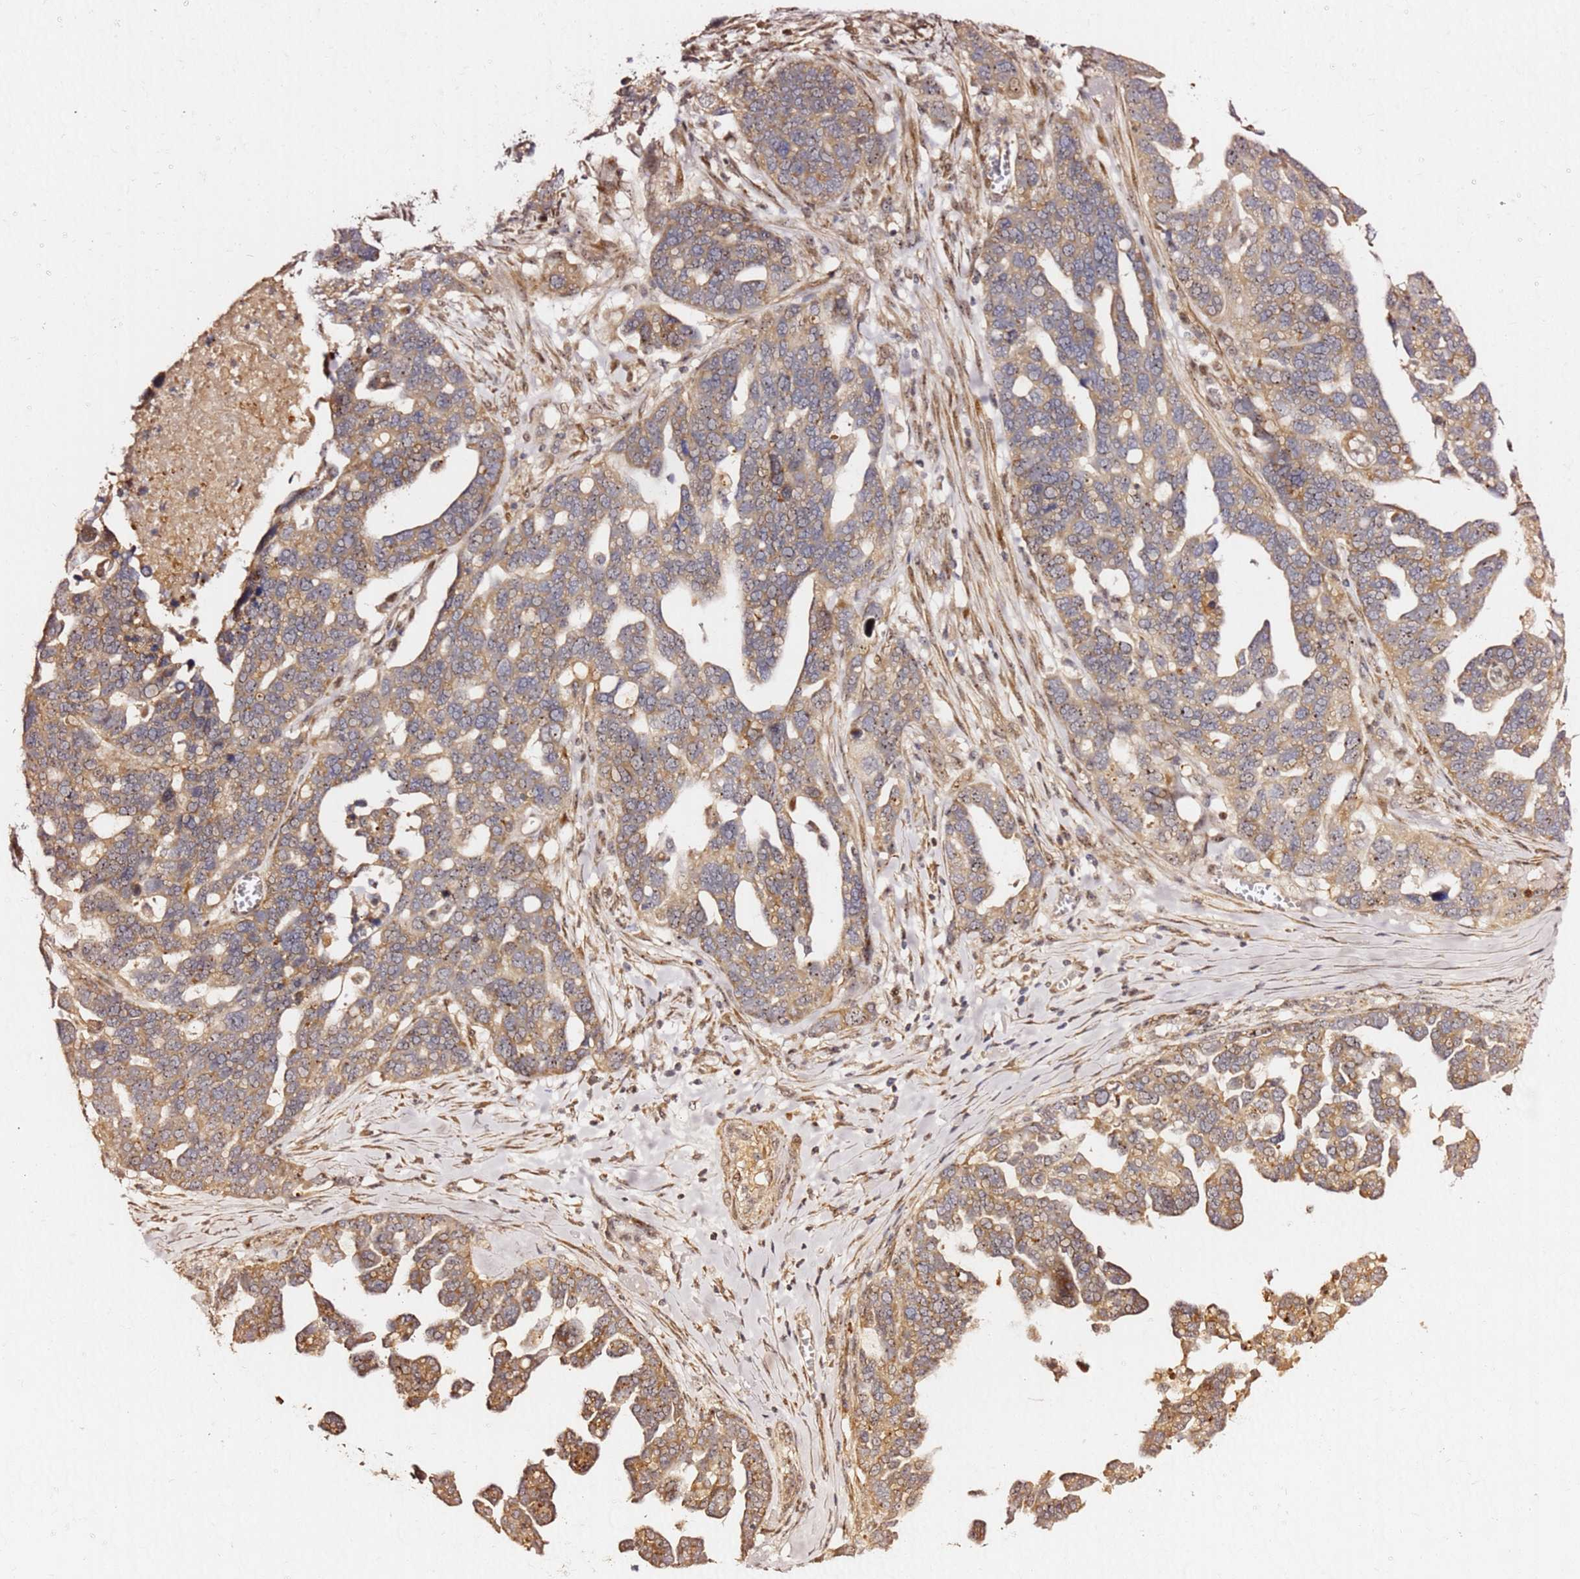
{"staining": {"intensity": "moderate", "quantity": ">75%", "location": "cytoplasmic/membranous"}, "tissue": "ovarian cancer", "cell_type": "Tumor cells", "image_type": "cancer", "snomed": [{"axis": "morphology", "description": "Cystadenocarcinoma, serous, NOS"}, {"axis": "topography", "description": "Ovary"}], "caption": "Immunohistochemistry (IHC) of human ovarian serous cystadenocarcinoma exhibits medium levels of moderate cytoplasmic/membranous staining in approximately >75% of tumor cells.", "gene": "KIF25", "patient": {"sex": "female", "age": 54}}